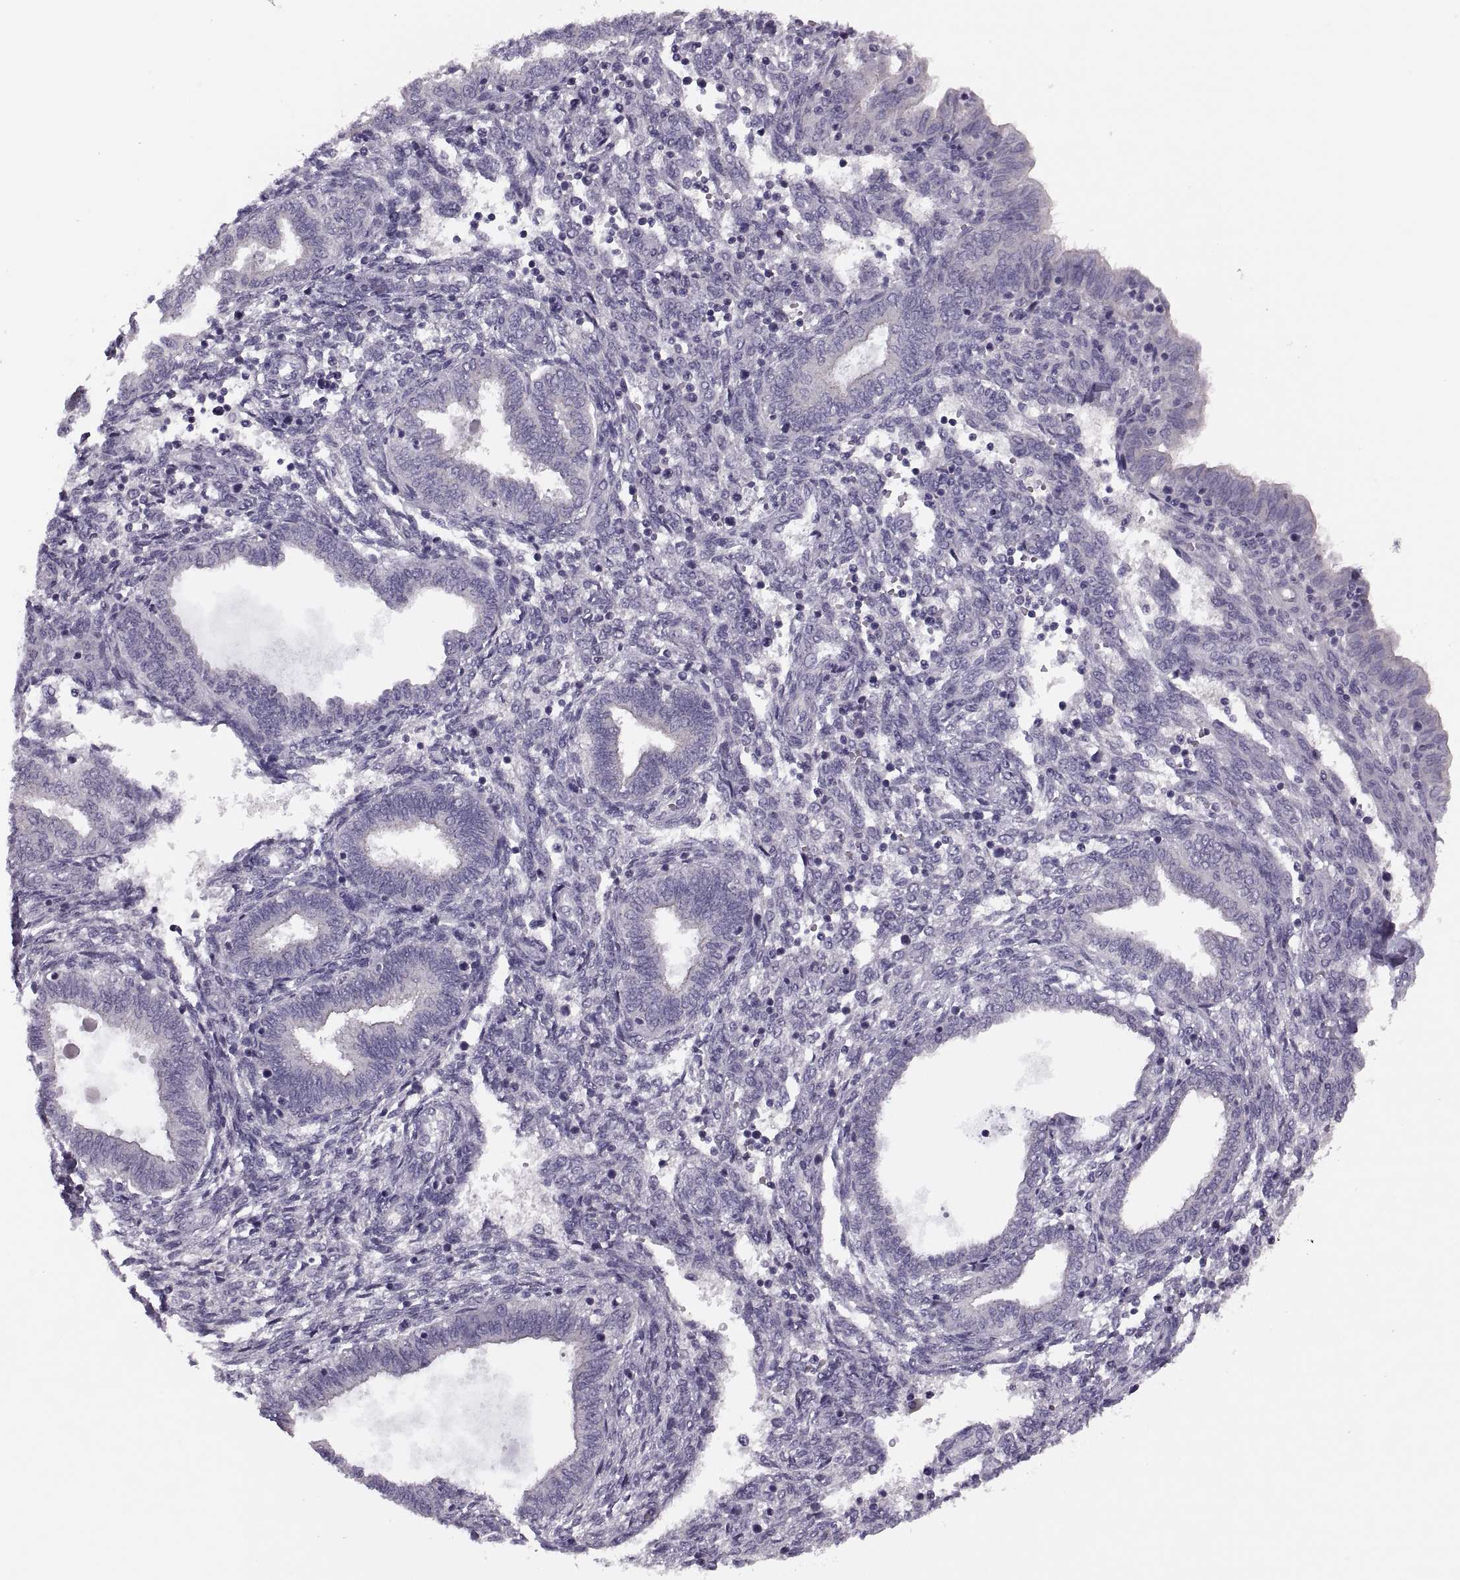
{"staining": {"intensity": "negative", "quantity": "none", "location": "none"}, "tissue": "endometrium", "cell_type": "Cells in endometrial stroma", "image_type": "normal", "snomed": [{"axis": "morphology", "description": "Normal tissue, NOS"}, {"axis": "topography", "description": "Endometrium"}], "caption": "High power microscopy image of an immunohistochemistry micrograph of benign endometrium, revealing no significant positivity in cells in endometrial stroma. Nuclei are stained in blue.", "gene": "PRSS54", "patient": {"sex": "female", "age": 42}}